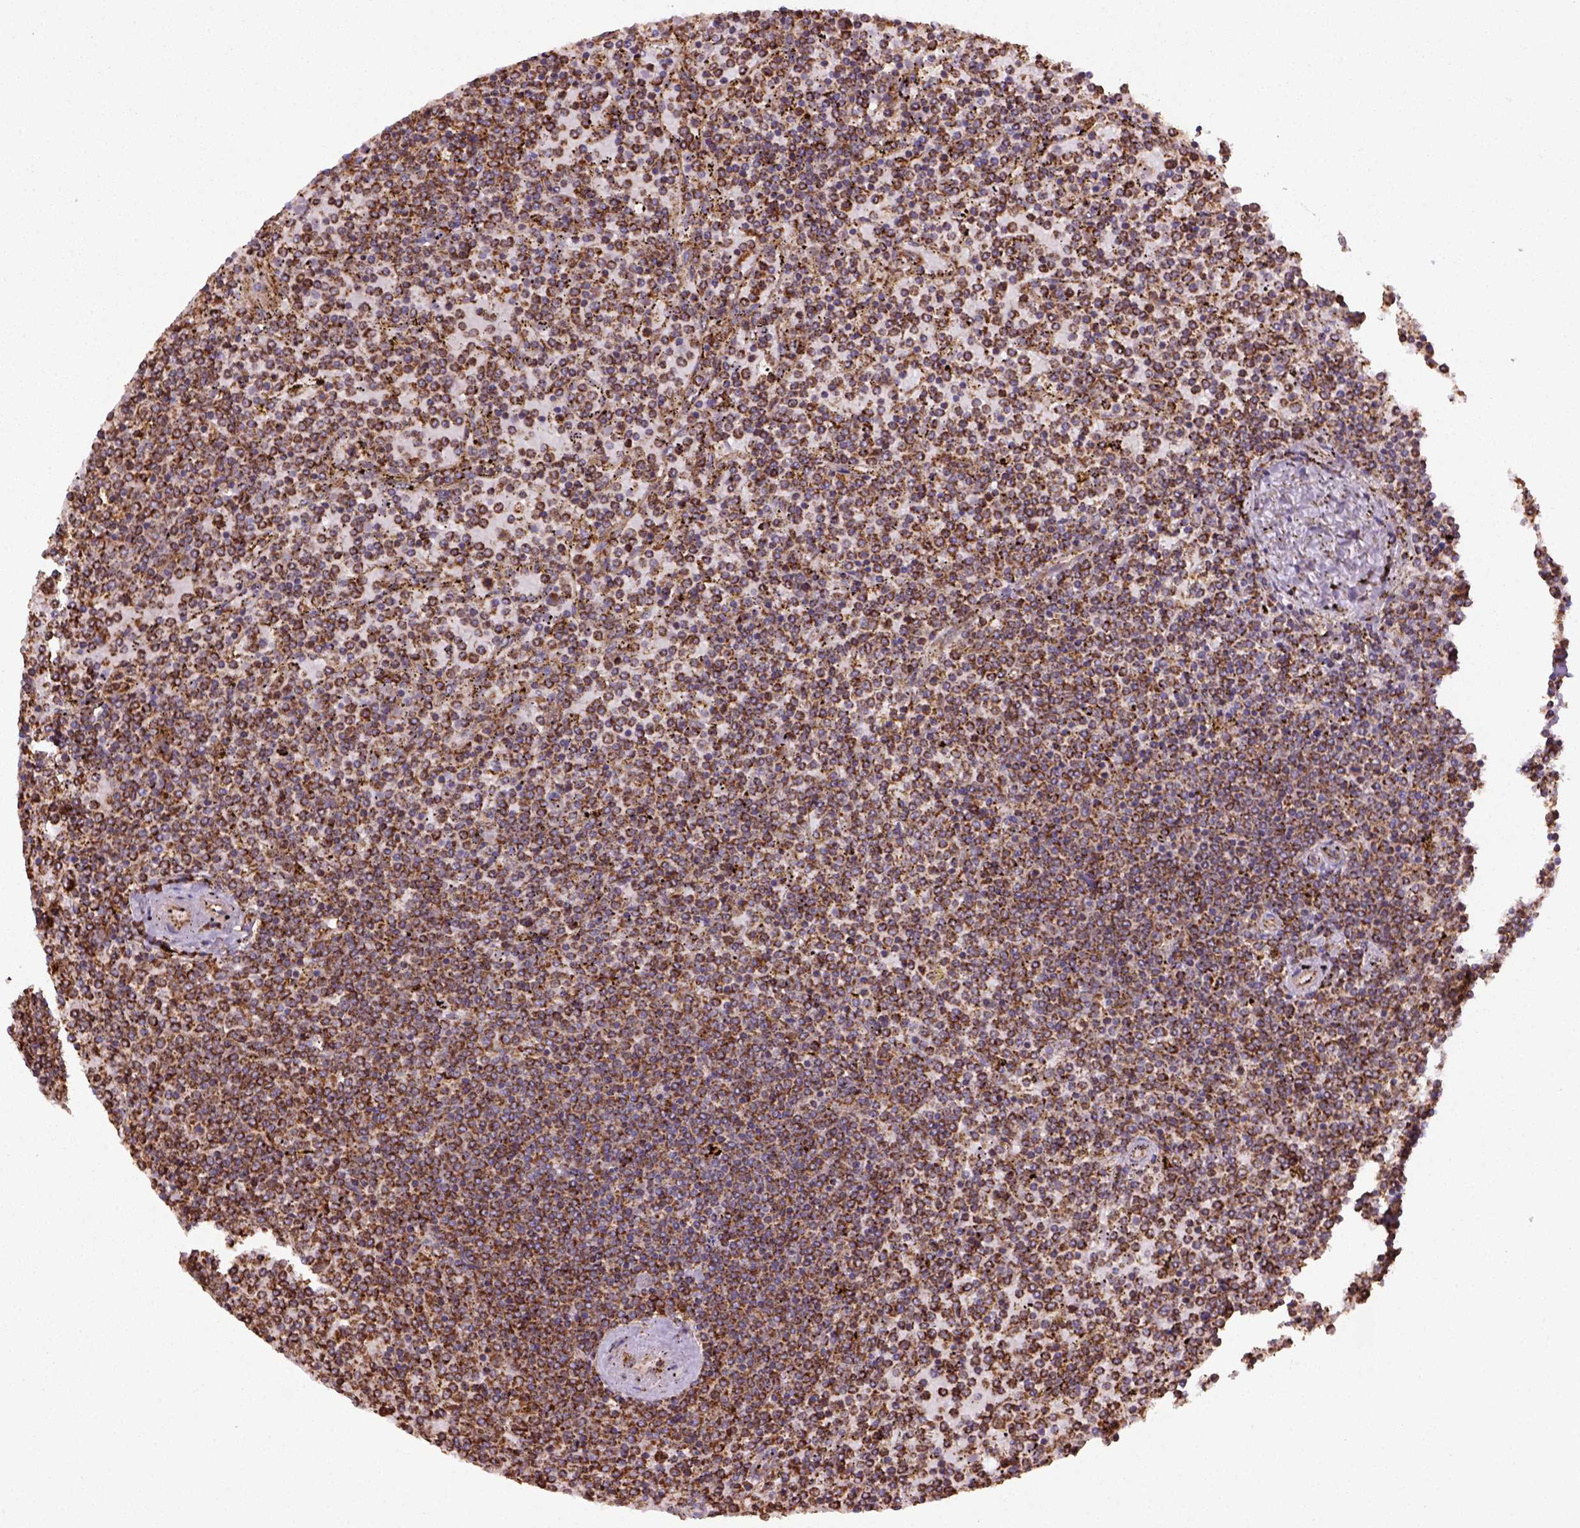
{"staining": {"intensity": "strong", "quantity": ">75%", "location": "cytoplasmic/membranous"}, "tissue": "lymphoma", "cell_type": "Tumor cells", "image_type": "cancer", "snomed": [{"axis": "morphology", "description": "Malignant lymphoma, non-Hodgkin's type, Low grade"}, {"axis": "topography", "description": "Spleen"}], "caption": "The micrograph shows a brown stain indicating the presence of a protein in the cytoplasmic/membranous of tumor cells in lymphoma.", "gene": "MAPK8IP3", "patient": {"sex": "female", "age": 77}}